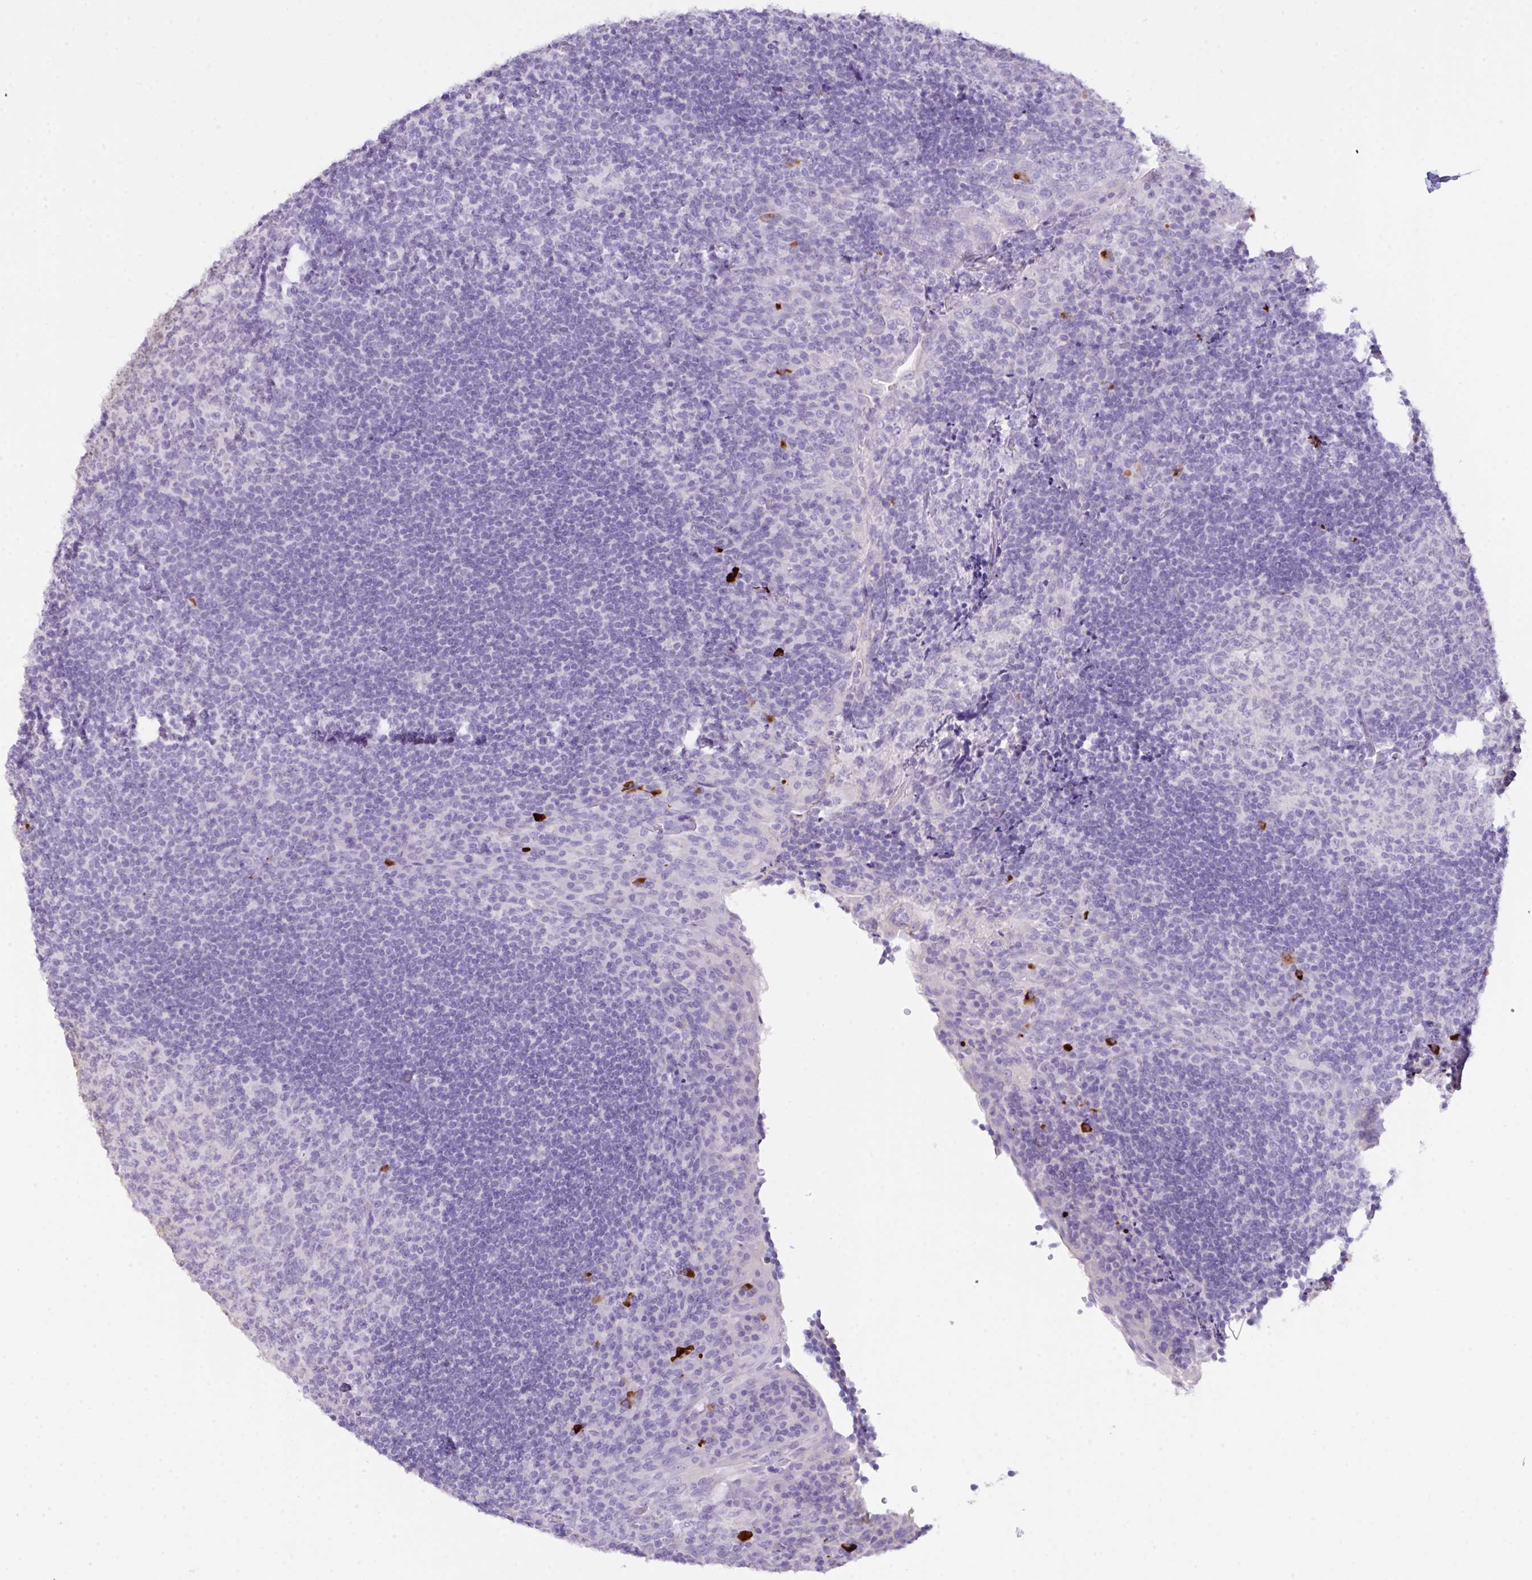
{"staining": {"intensity": "strong", "quantity": "<25%", "location": "cytoplasmic/membranous"}, "tissue": "tonsil", "cell_type": "Germinal center cells", "image_type": "normal", "snomed": [{"axis": "morphology", "description": "Normal tissue, NOS"}, {"axis": "topography", "description": "Tonsil"}], "caption": "Tonsil stained with immunohistochemistry (IHC) displays strong cytoplasmic/membranous expression in approximately <25% of germinal center cells.", "gene": "CST11", "patient": {"sex": "male", "age": 17}}